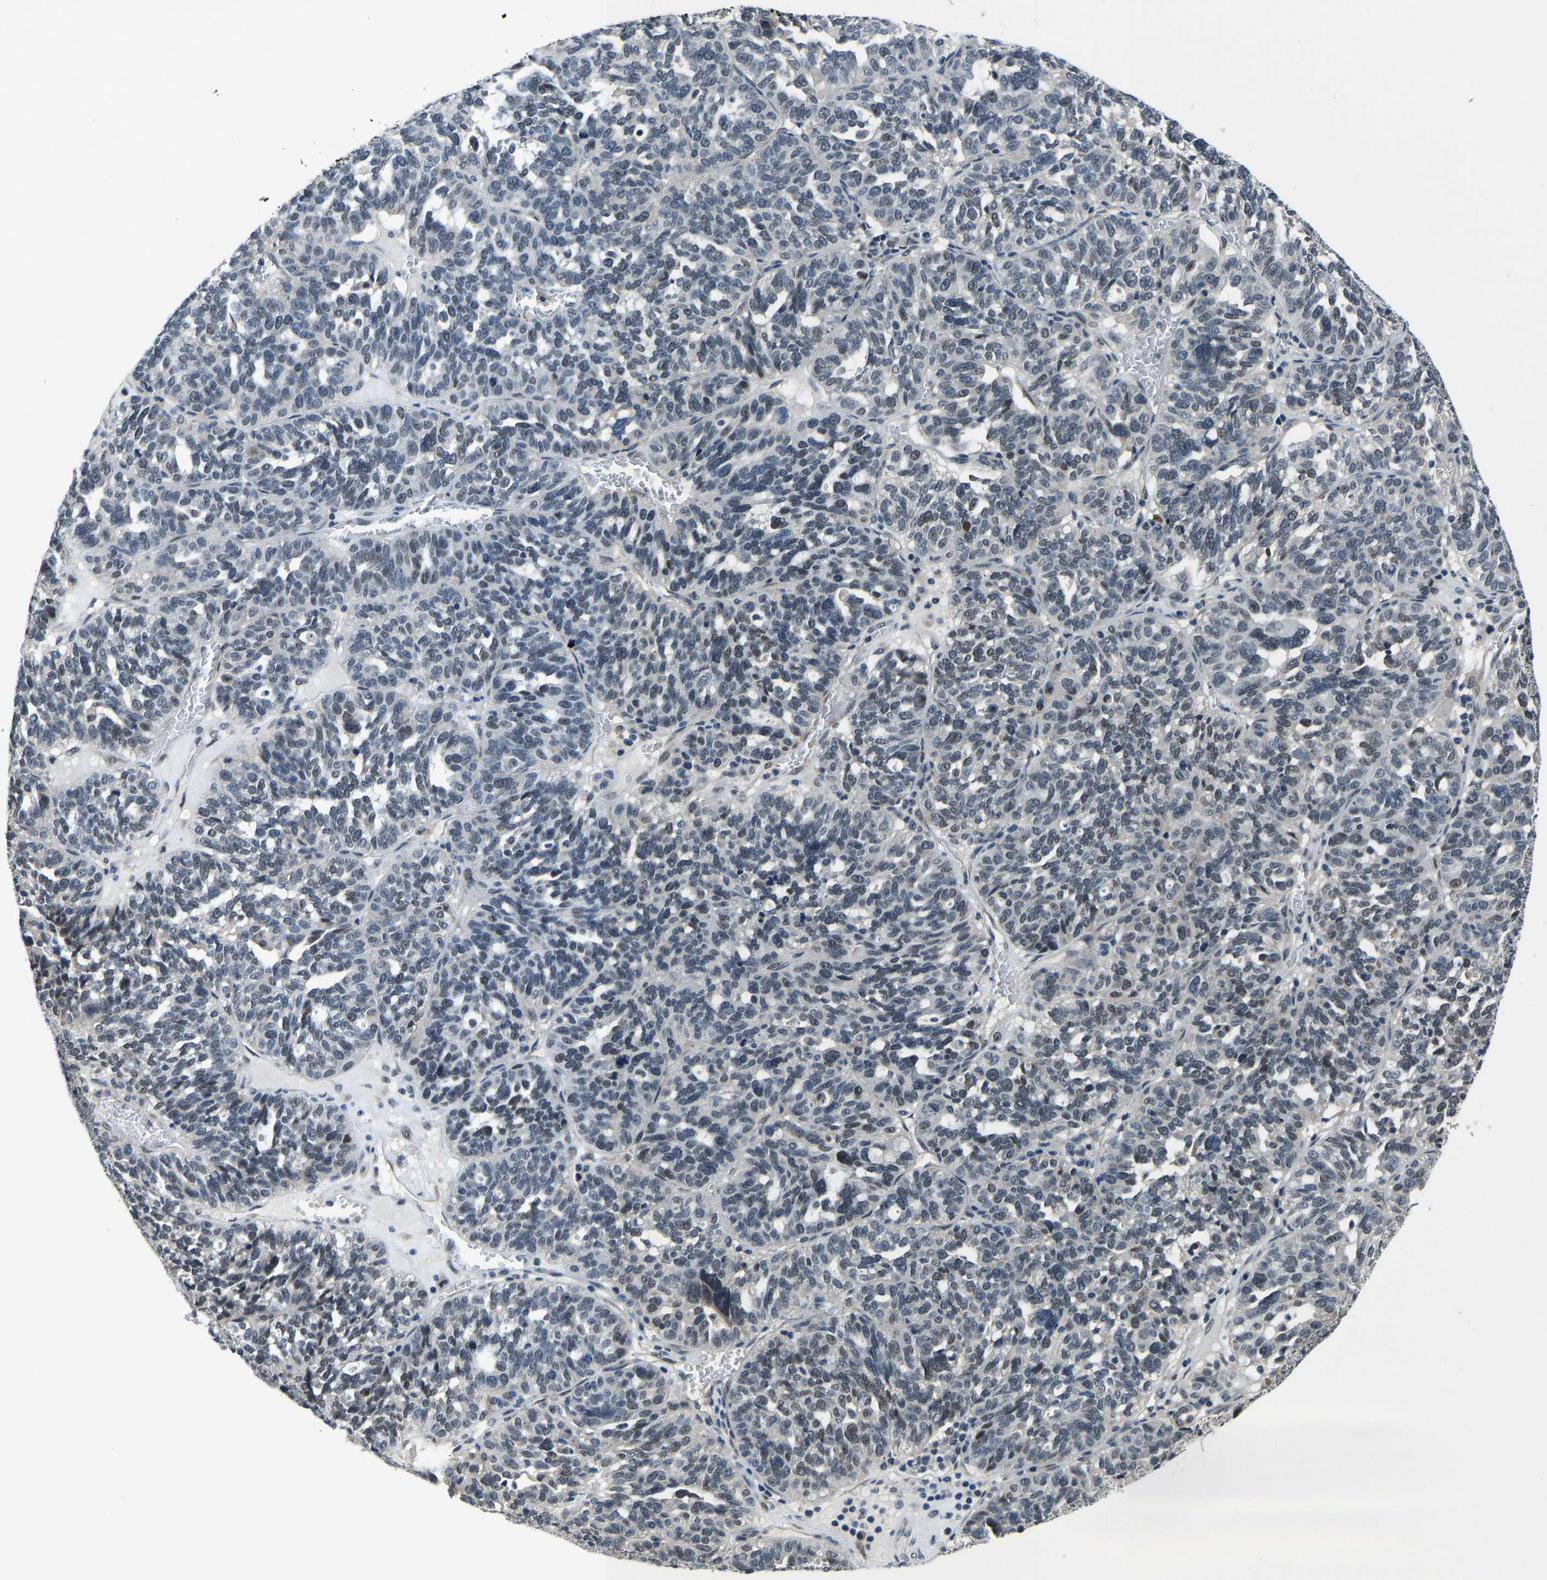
{"staining": {"intensity": "negative", "quantity": "none", "location": "none"}, "tissue": "ovarian cancer", "cell_type": "Tumor cells", "image_type": "cancer", "snomed": [{"axis": "morphology", "description": "Cystadenocarcinoma, serous, NOS"}, {"axis": "topography", "description": "Ovary"}], "caption": "Immunohistochemistry micrograph of neoplastic tissue: ovarian cancer (serous cystadenocarcinoma) stained with DAB demonstrates no significant protein staining in tumor cells.", "gene": "FOS", "patient": {"sex": "female", "age": 59}}